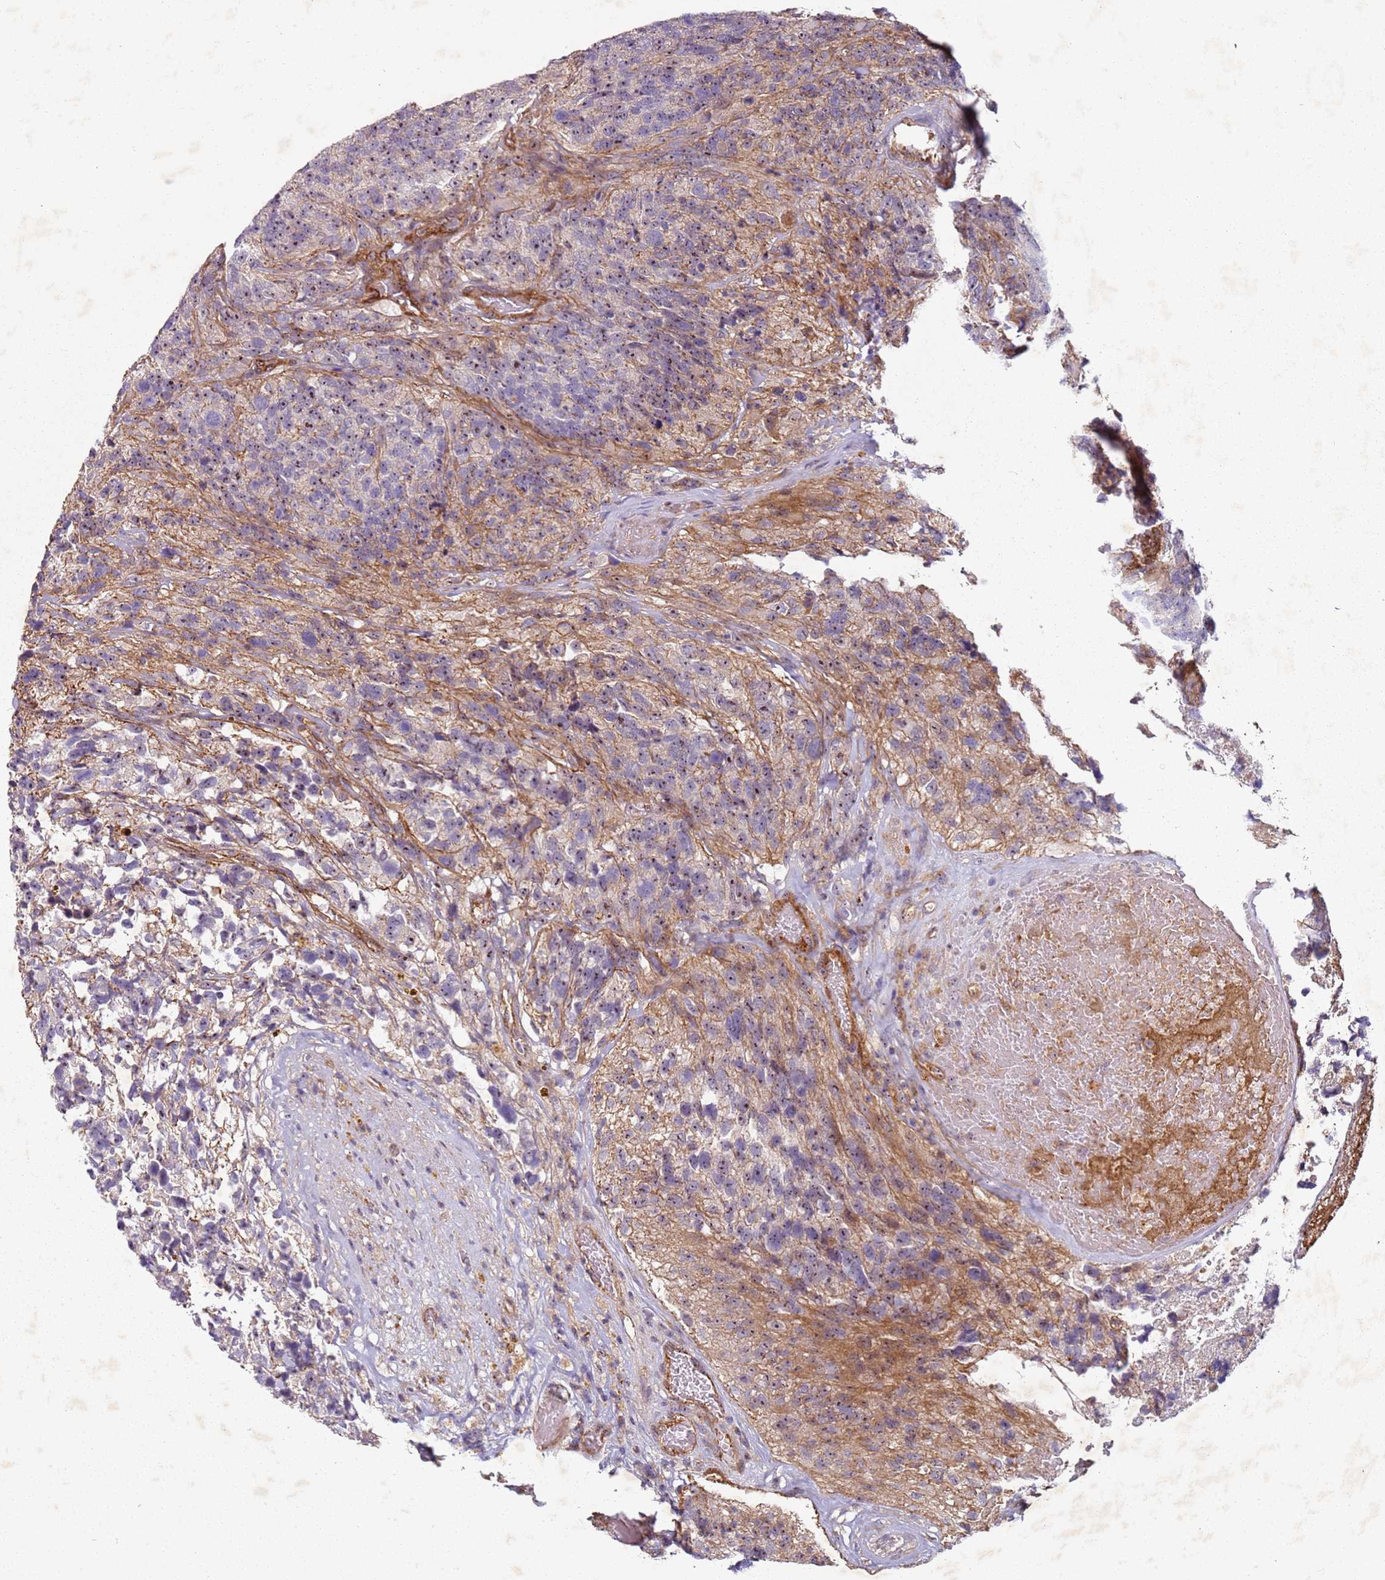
{"staining": {"intensity": "moderate", "quantity": "<25%", "location": "nuclear"}, "tissue": "glioma", "cell_type": "Tumor cells", "image_type": "cancer", "snomed": [{"axis": "morphology", "description": "Glioma, malignant, High grade"}, {"axis": "topography", "description": "Brain"}], "caption": "Glioma was stained to show a protein in brown. There is low levels of moderate nuclear staining in about <25% of tumor cells.", "gene": "C2CD4B", "patient": {"sex": "male", "age": 69}}